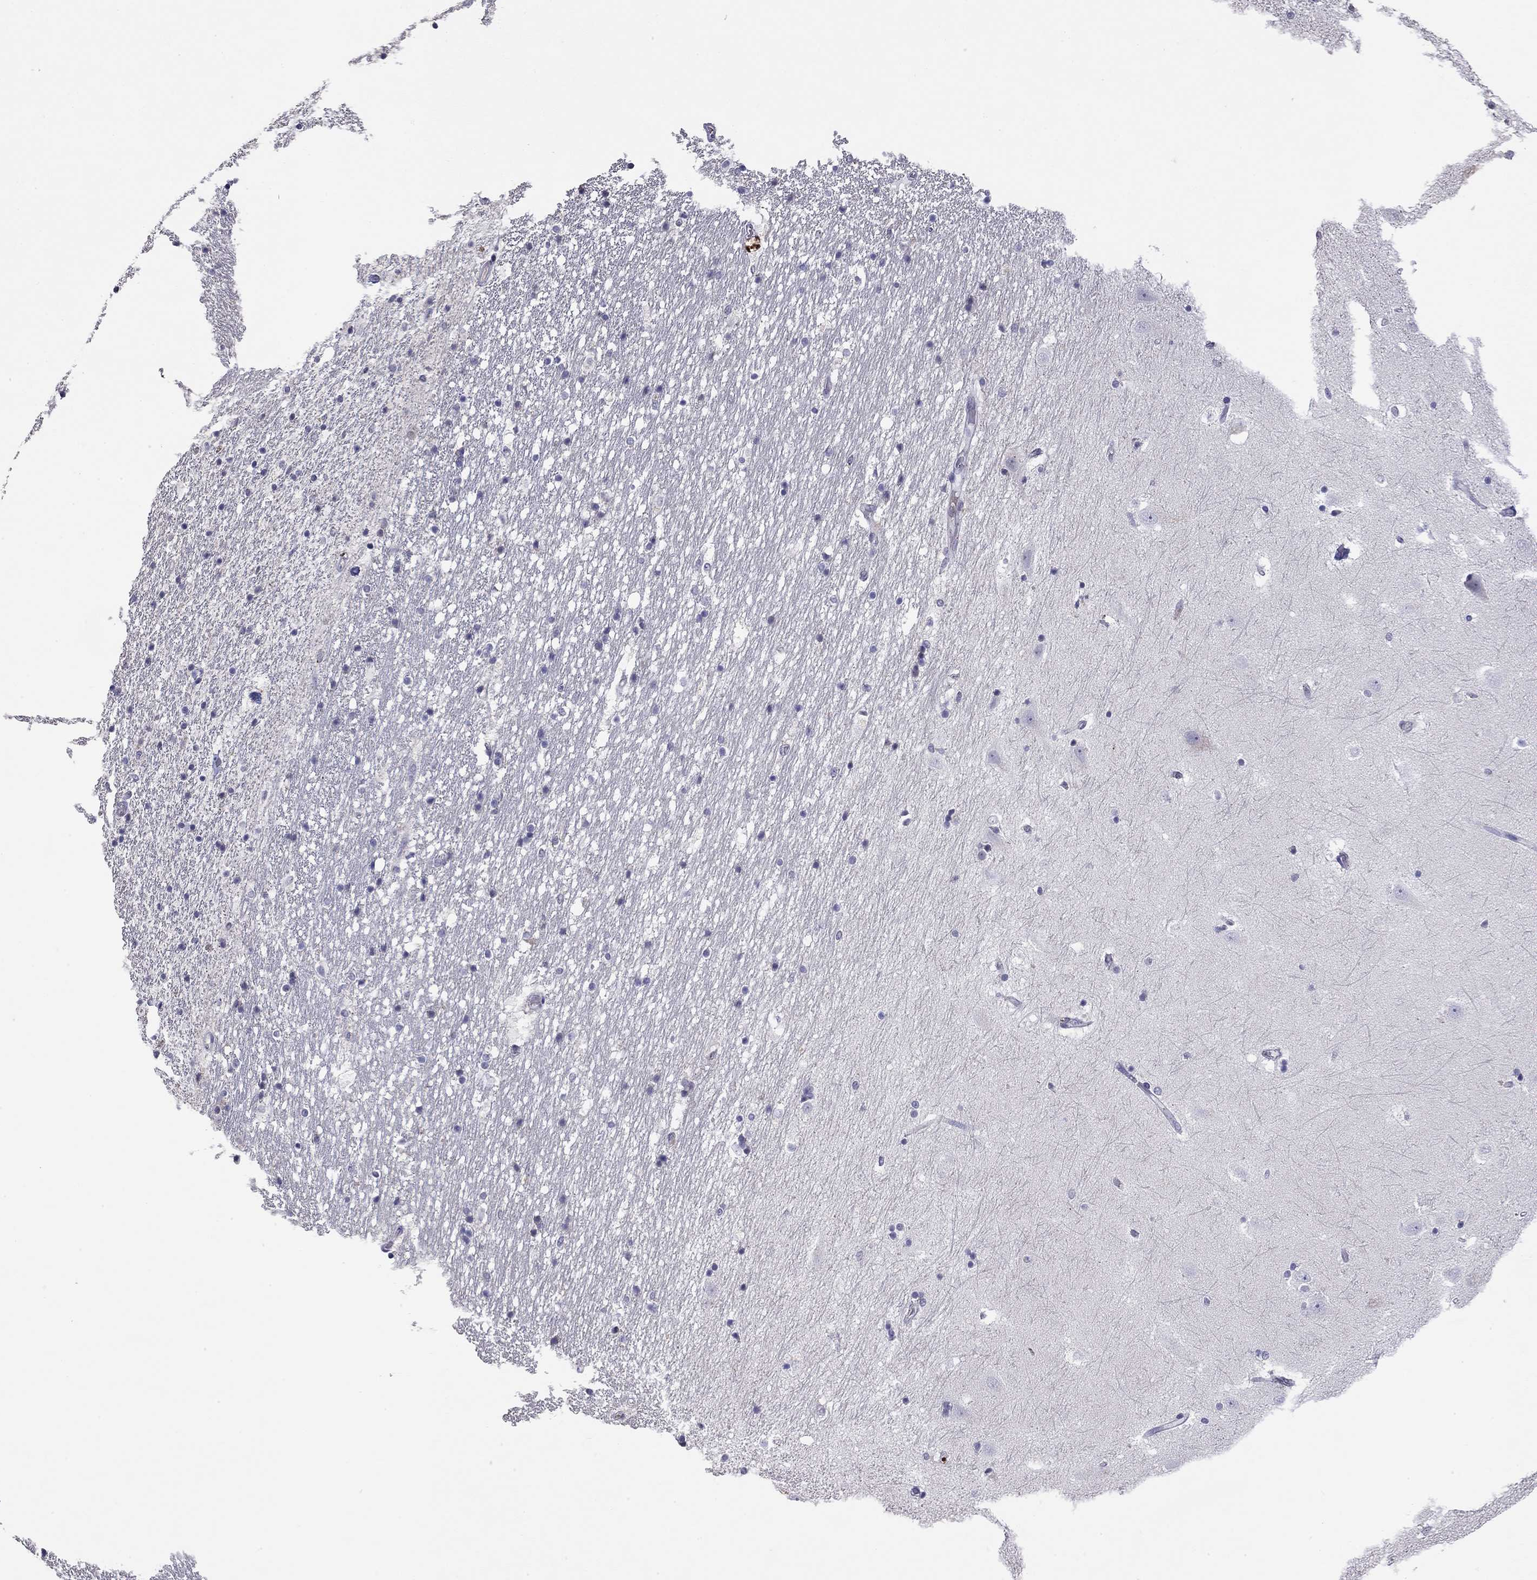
{"staining": {"intensity": "negative", "quantity": "none", "location": "none"}, "tissue": "hippocampus", "cell_type": "Glial cells", "image_type": "normal", "snomed": [{"axis": "morphology", "description": "Normal tissue, NOS"}, {"axis": "topography", "description": "Hippocampus"}], "caption": "IHC photomicrograph of normal hippocampus: human hippocampus stained with DAB (3,3'-diaminobenzidine) demonstrates no significant protein expression in glial cells.", "gene": "WNK3", "patient": {"sex": "male", "age": 49}}